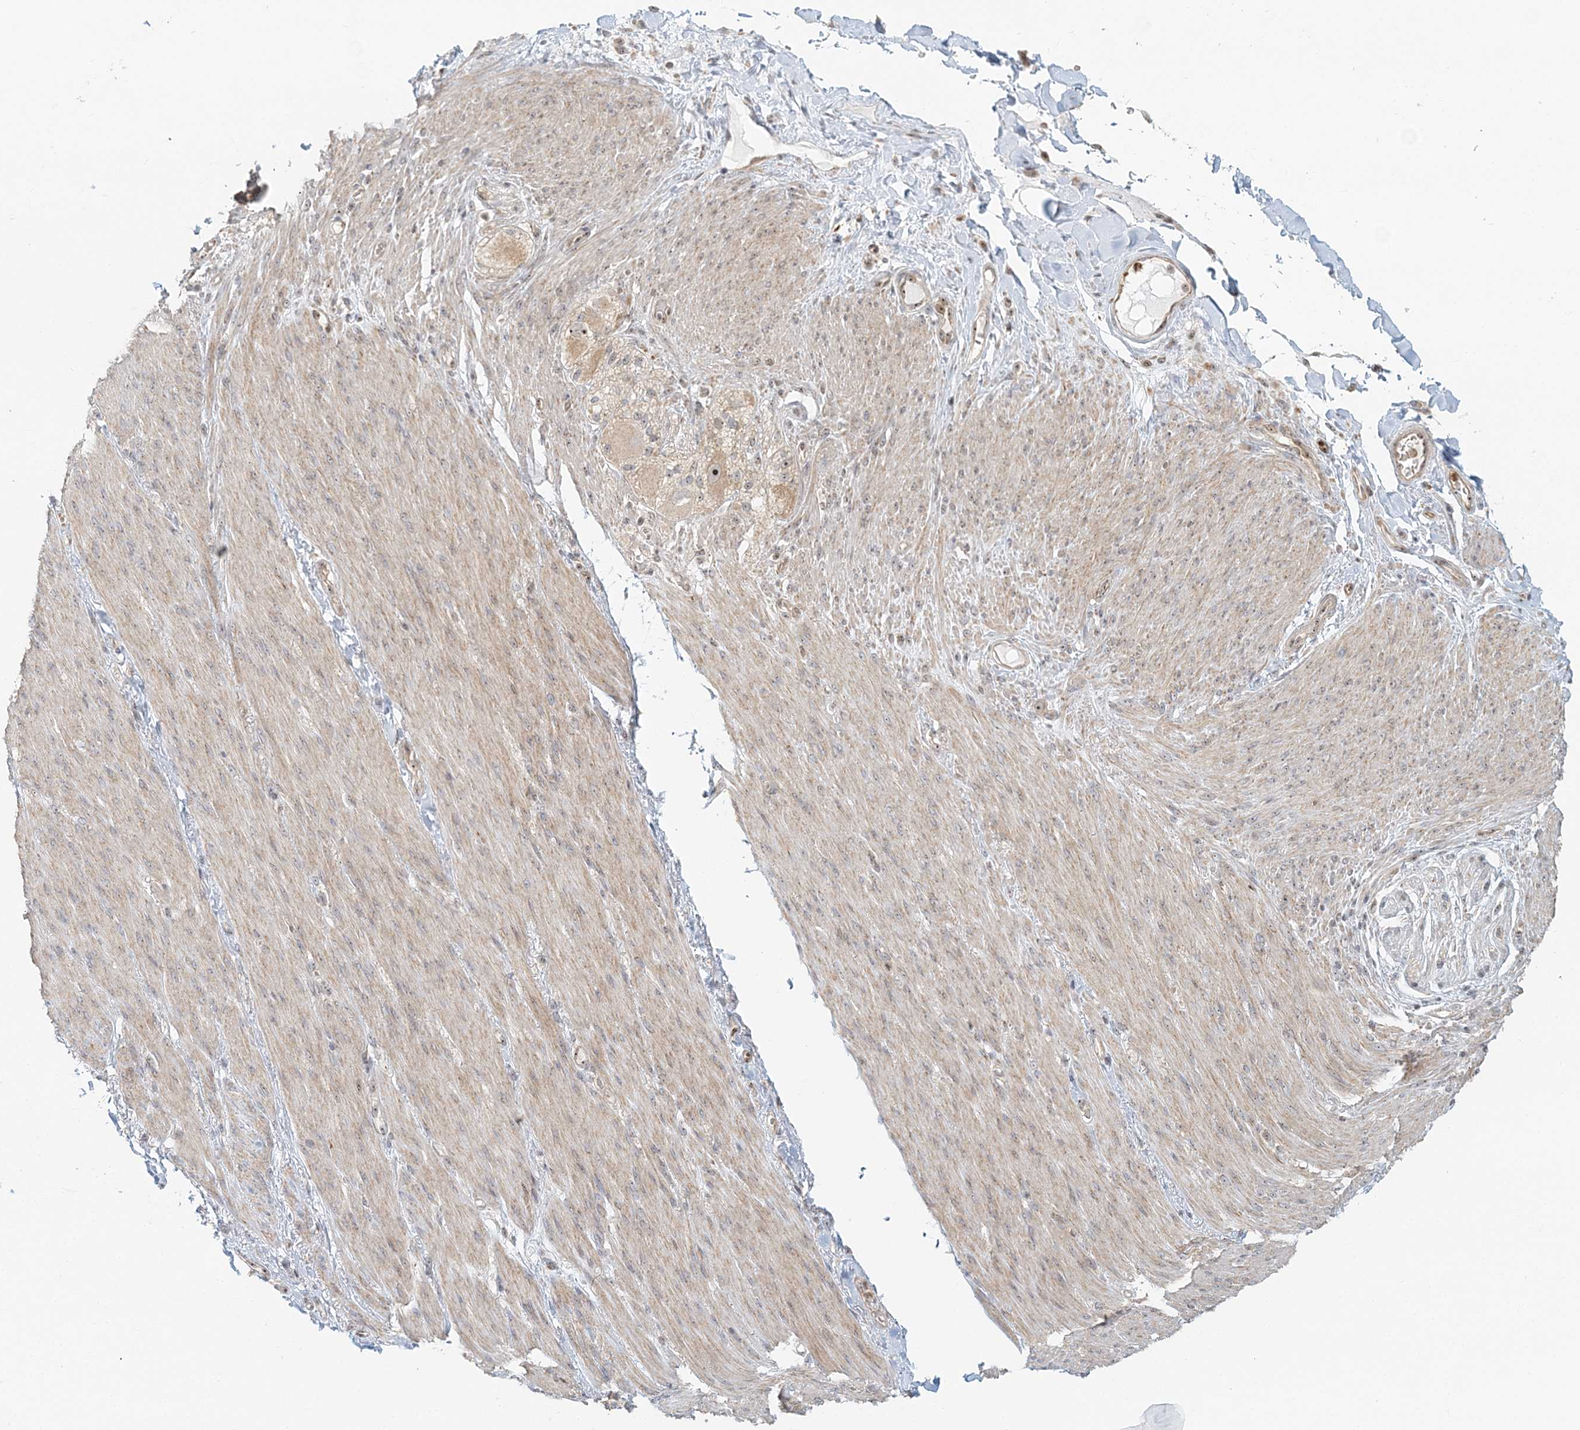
{"staining": {"intensity": "weak", "quantity": "25%-75%", "location": "cytoplasmic/membranous"}, "tissue": "adipose tissue", "cell_type": "Adipocytes", "image_type": "normal", "snomed": [{"axis": "morphology", "description": "Normal tissue, NOS"}, {"axis": "topography", "description": "Colon"}, {"axis": "topography", "description": "Peripheral nerve tissue"}], "caption": "About 25%-75% of adipocytes in benign adipose tissue demonstrate weak cytoplasmic/membranous protein positivity as visualized by brown immunohistochemical staining.", "gene": "UBE2F", "patient": {"sex": "female", "age": 61}}